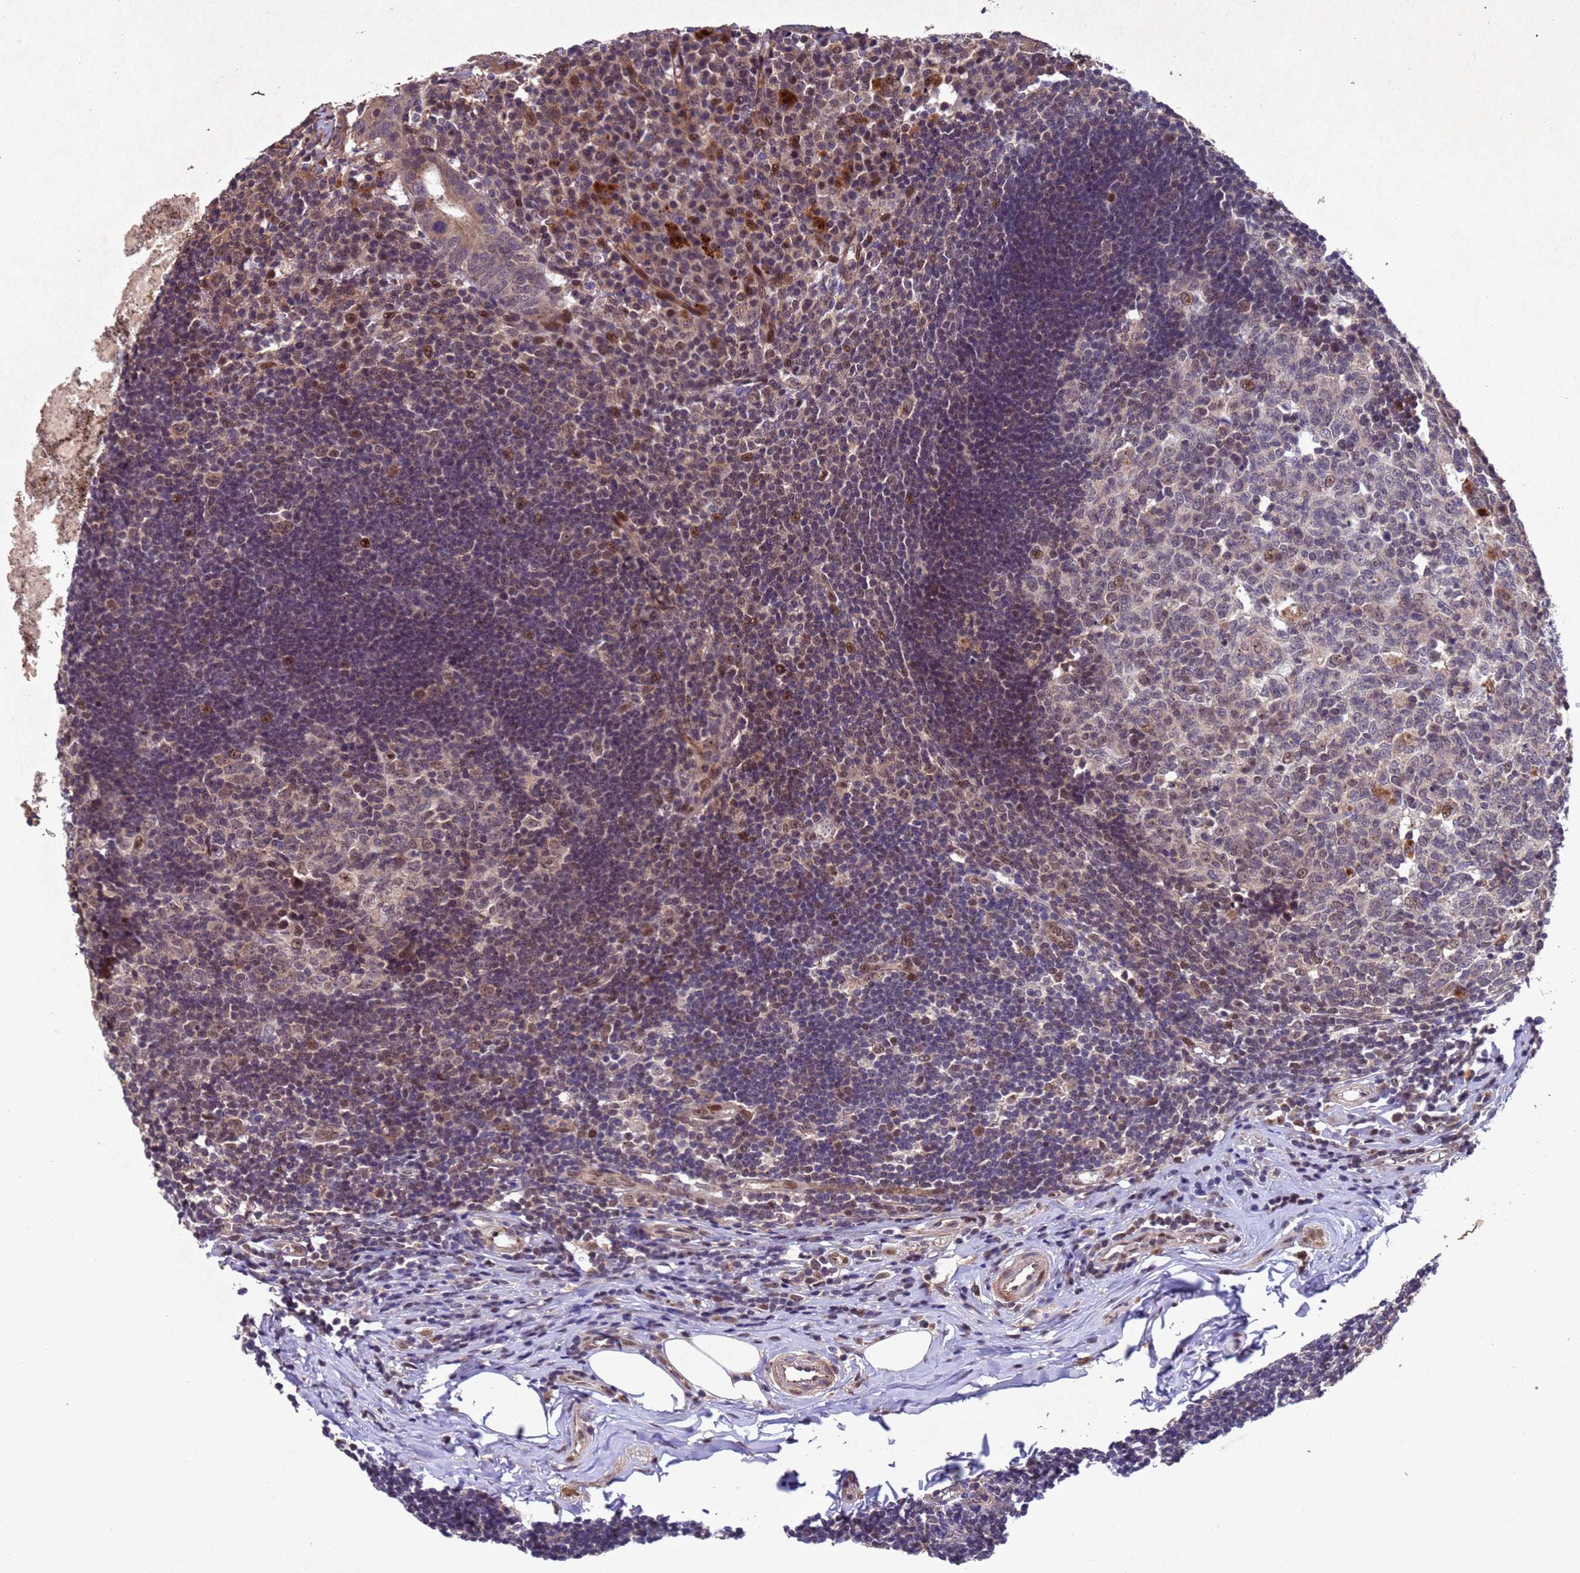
{"staining": {"intensity": "moderate", "quantity": ">75%", "location": "cytoplasmic/membranous"}, "tissue": "appendix", "cell_type": "Glandular cells", "image_type": "normal", "snomed": [{"axis": "morphology", "description": "Normal tissue, NOS"}, {"axis": "topography", "description": "Appendix"}], "caption": "Immunohistochemical staining of normal human appendix demonstrates moderate cytoplasmic/membranous protein positivity in about >75% of glandular cells. Nuclei are stained in blue.", "gene": "TBK1", "patient": {"sex": "female", "age": 54}}